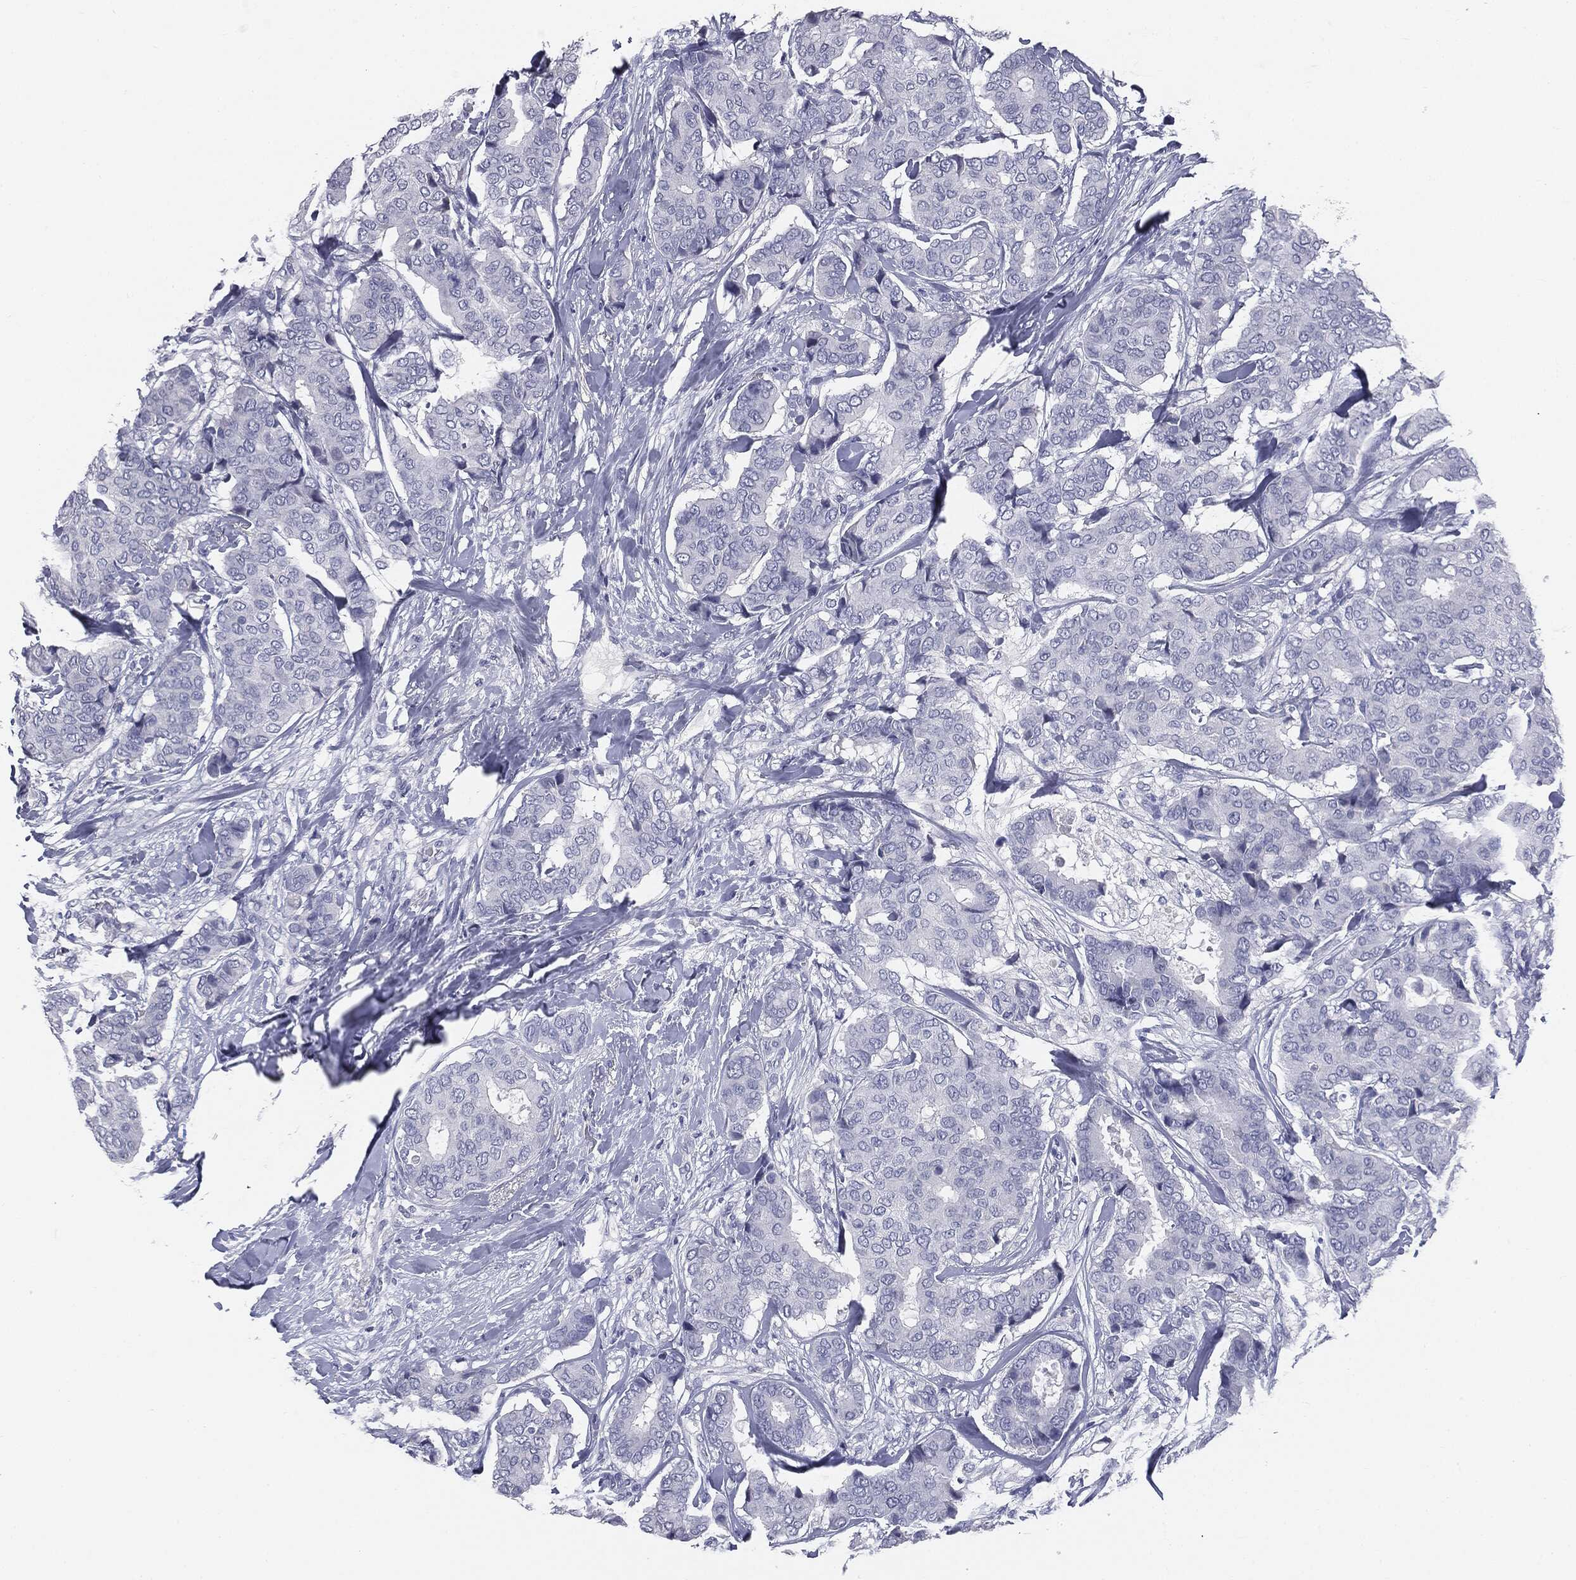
{"staining": {"intensity": "negative", "quantity": "none", "location": "none"}, "tissue": "breast cancer", "cell_type": "Tumor cells", "image_type": "cancer", "snomed": [{"axis": "morphology", "description": "Duct carcinoma"}, {"axis": "topography", "description": "Breast"}], "caption": "Human breast cancer stained for a protein using immunohistochemistry (IHC) reveals no positivity in tumor cells.", "gene": "AFP", "patient": {"sex": "female", "age": 75}}